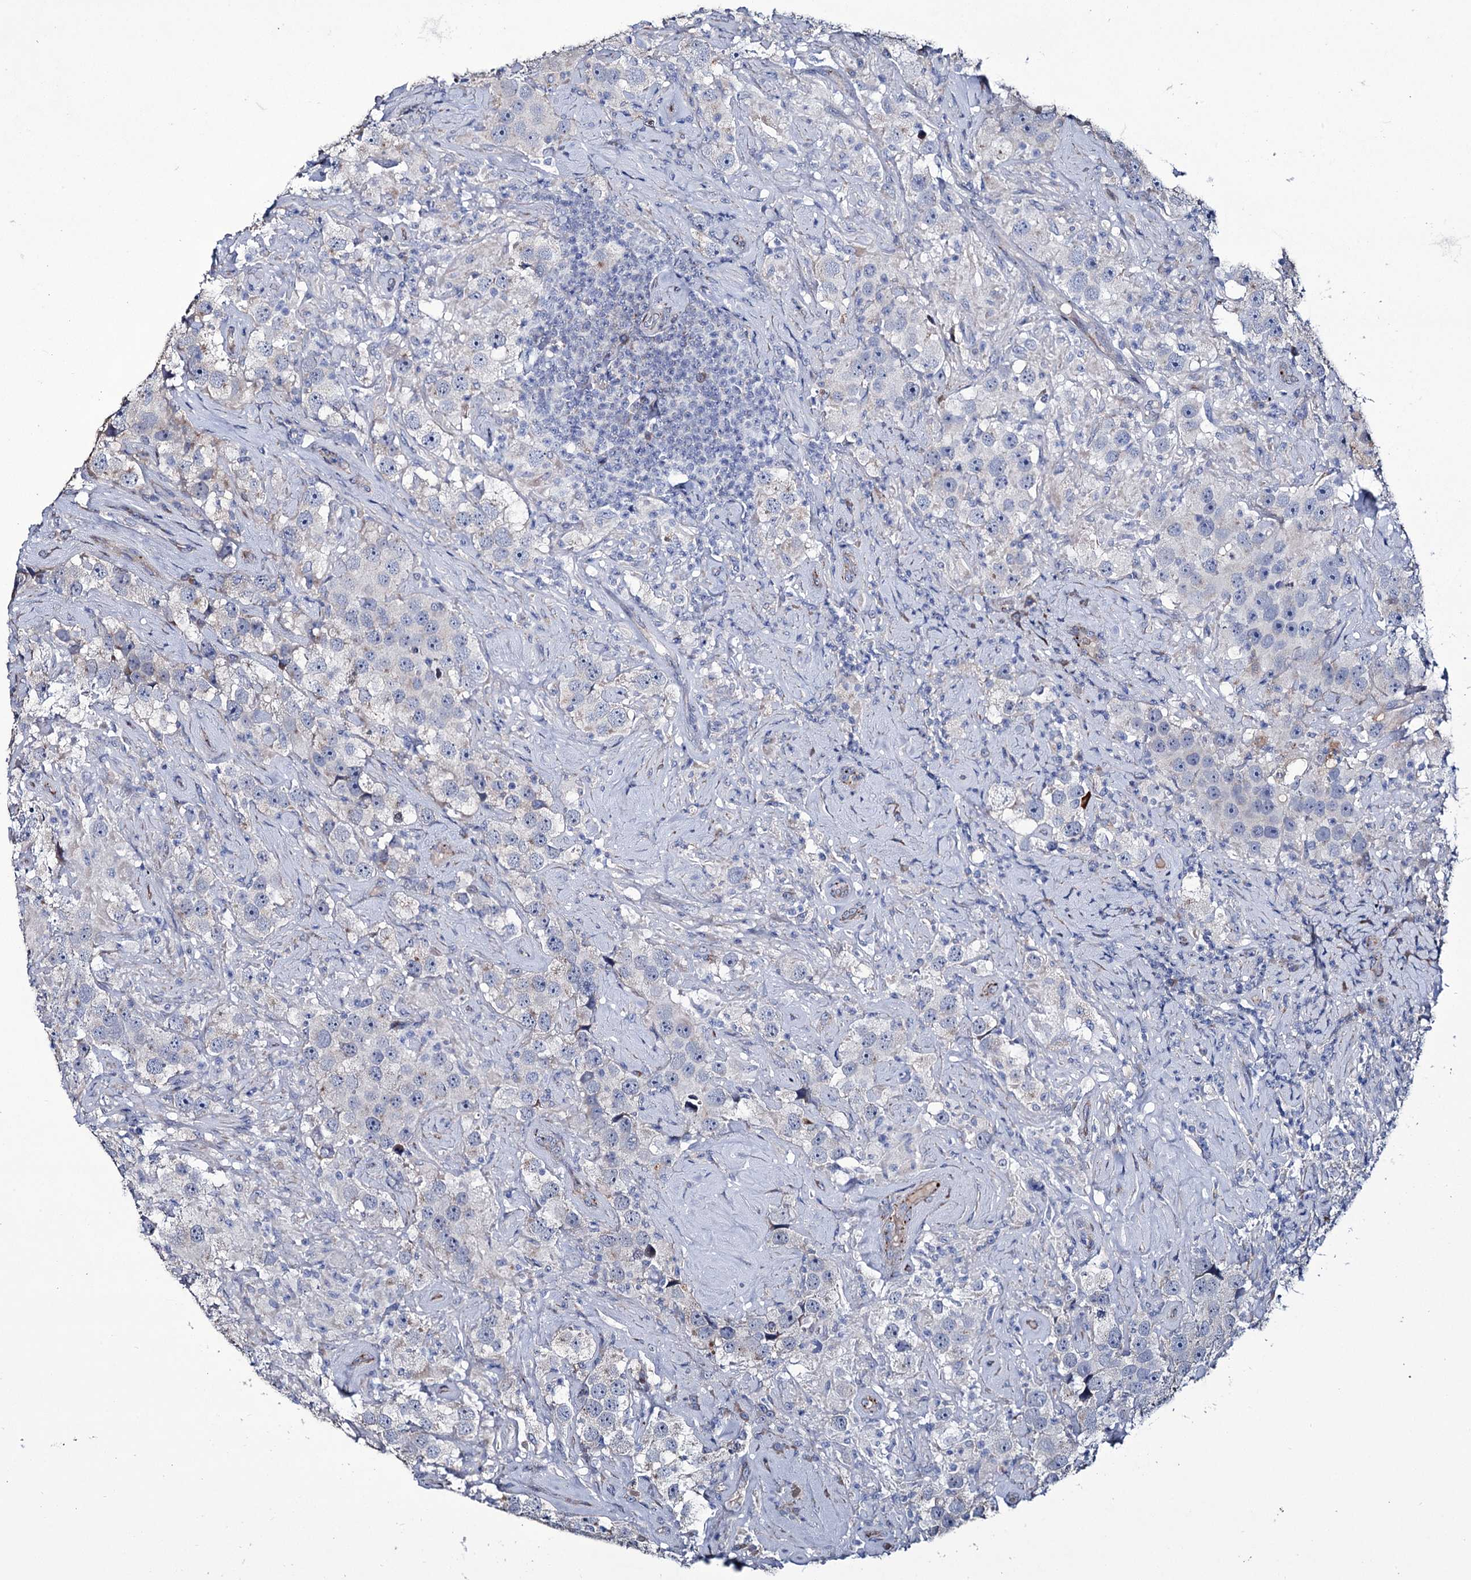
{"staining": {"intensity": "negative", "quantity": "none", "location": "none"}, "tissue": "testis cancer", "cell_type": "Tumor cells", "image_type": "cancer", "snomed": [{"axis": "morphology", "description": "Seminoma, NOS"}, {"axis": "topography", "description": "Testis"}], "caption": "Human testis cancer stained for a protein using immunohistochemistry shows no staining in tumor cells.", "gene": "TUBGCP5", "patient": {"sex": "male", "age": 49}}